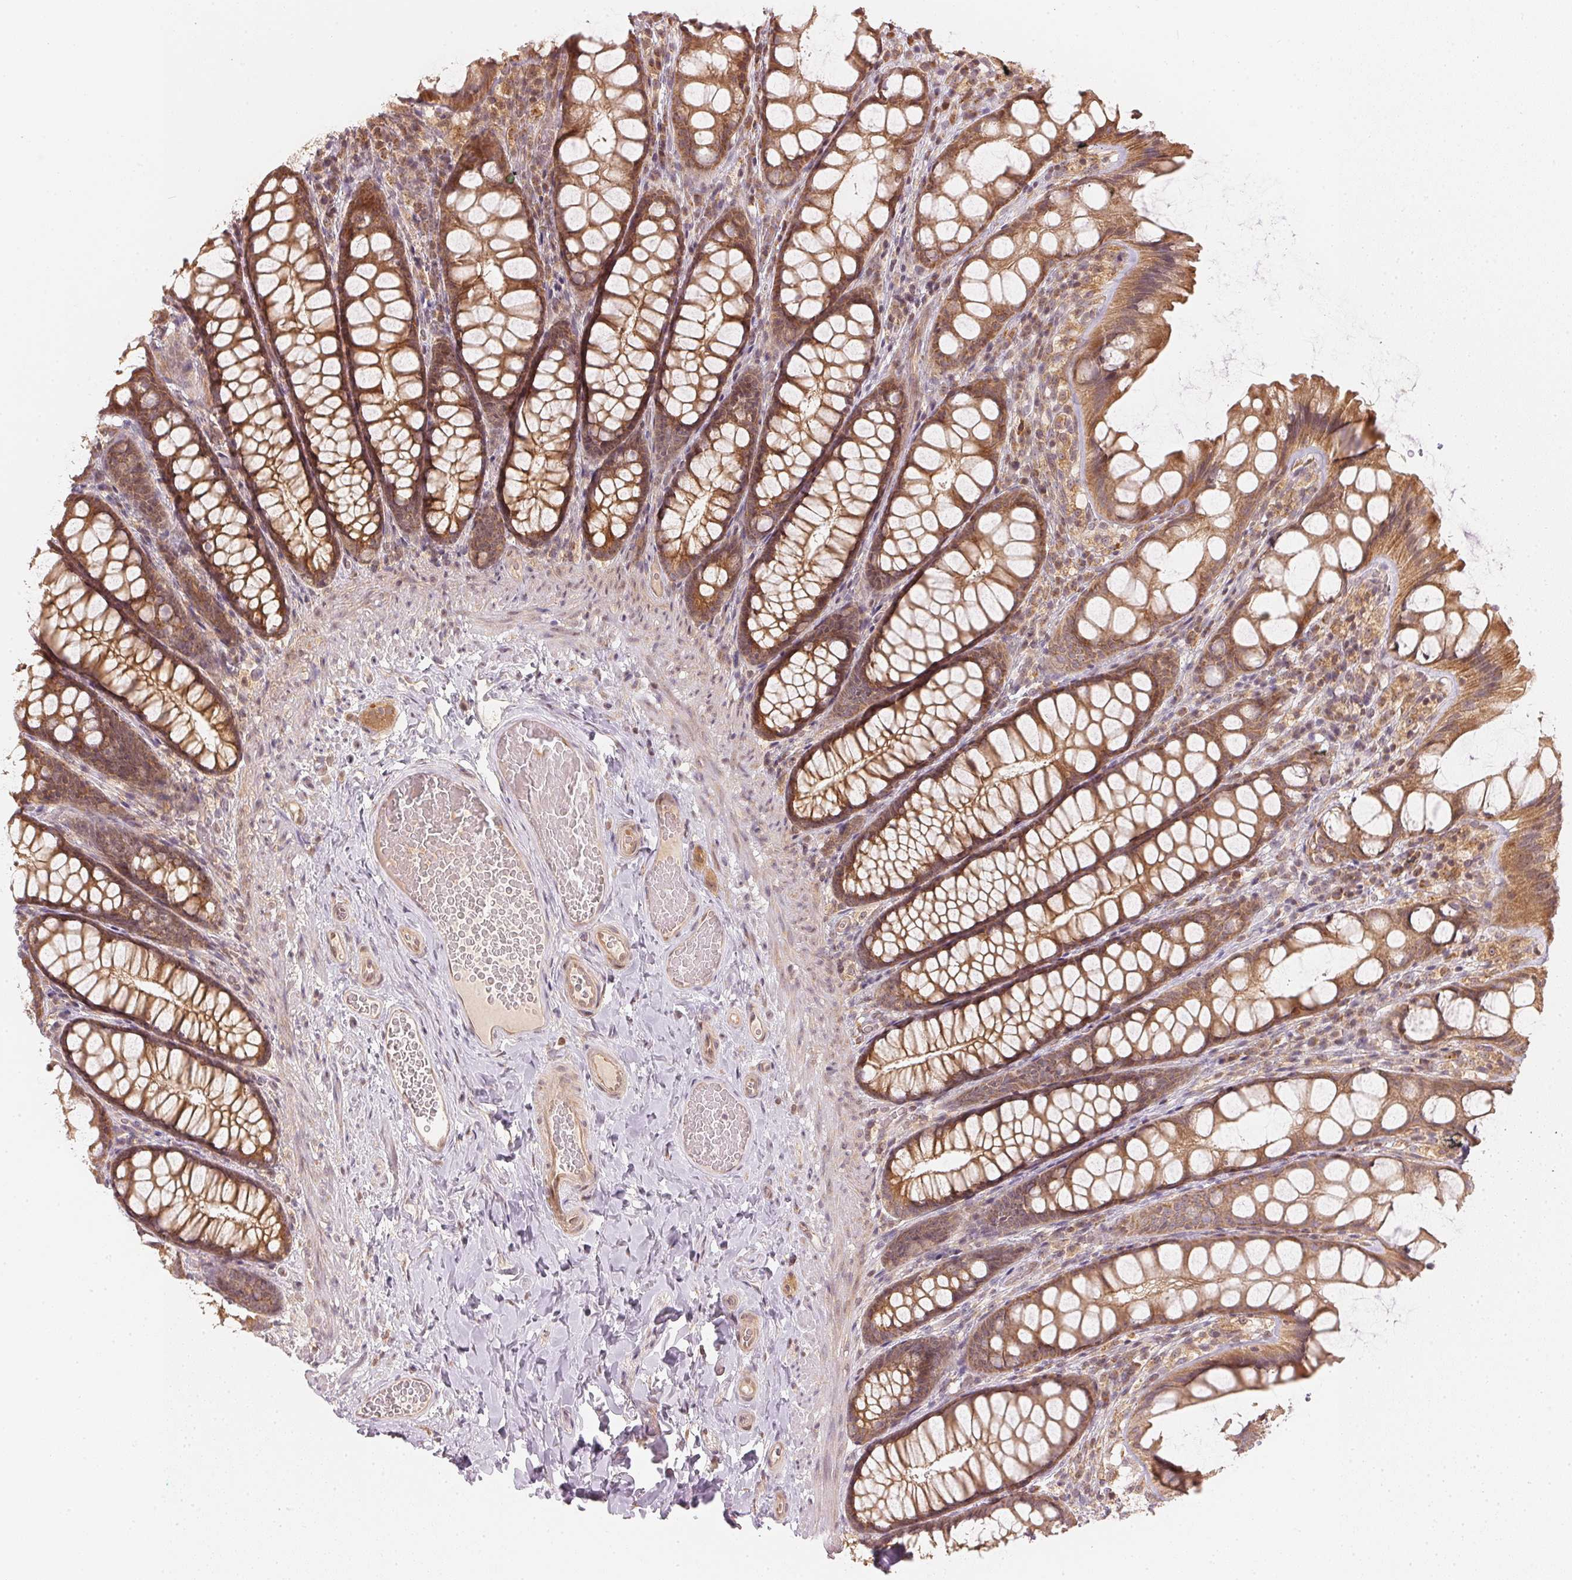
{"staining": {"intensity": "weak", "quantity": ">75%", "location": "cytoplasmic/membranous,nuclear"}, "tissue": "colon", "cell_type": "Endothelial cells", "image_type": "normal", "snomed": [{"axis": "morphology", "description": "Normal tissue, NOS"}, {"axis": "topography", "description": "Colon"}], "caption": "About >75% of endothelial cells in benign colon demonstrate weak cytoplasmic/membranous,nuclear protein positivity as visualized by brown immunohistochemical staining.", "gene": "WDR54", "patient": {"sex": "male", "age": 47}}